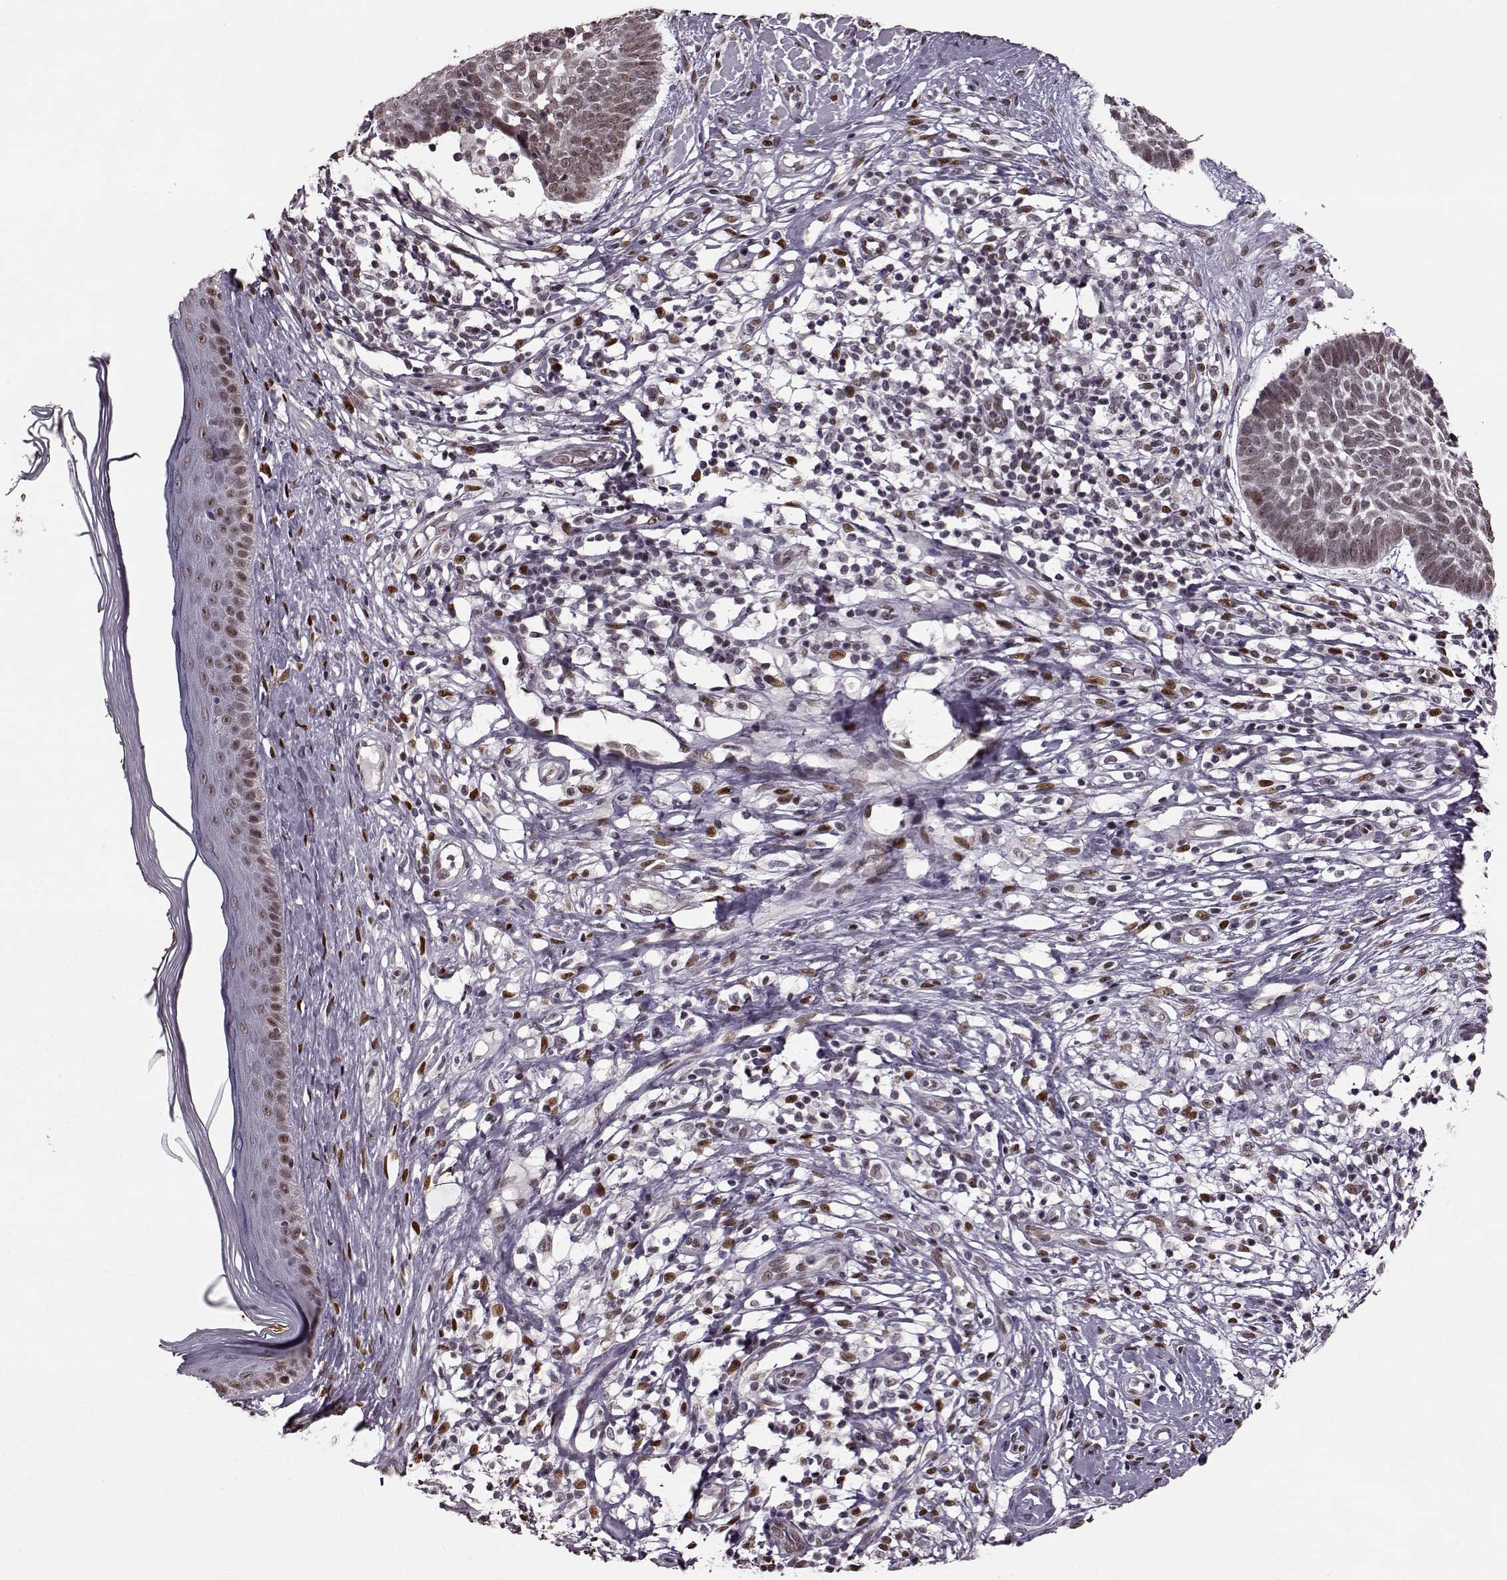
{"staining": {"intensity": "weak", "quantity": ">75%", "location": "nuclear"}, "tissue": "skin cancer", "cell_type": "Tumor cells", "image_type": "cancer", "snomed": [{"axis": "morphology", "description": "Basal cell carcinoma"}, {"axis": "topography", "description": "Skin"}], "caption": "Immunohistochemical staining of human skin cancer exhibits low levels of weak nuclear expression in about >75% of tumor cells.", "gene": "FTO", "patient": {"sex": "male", "age": 85}}